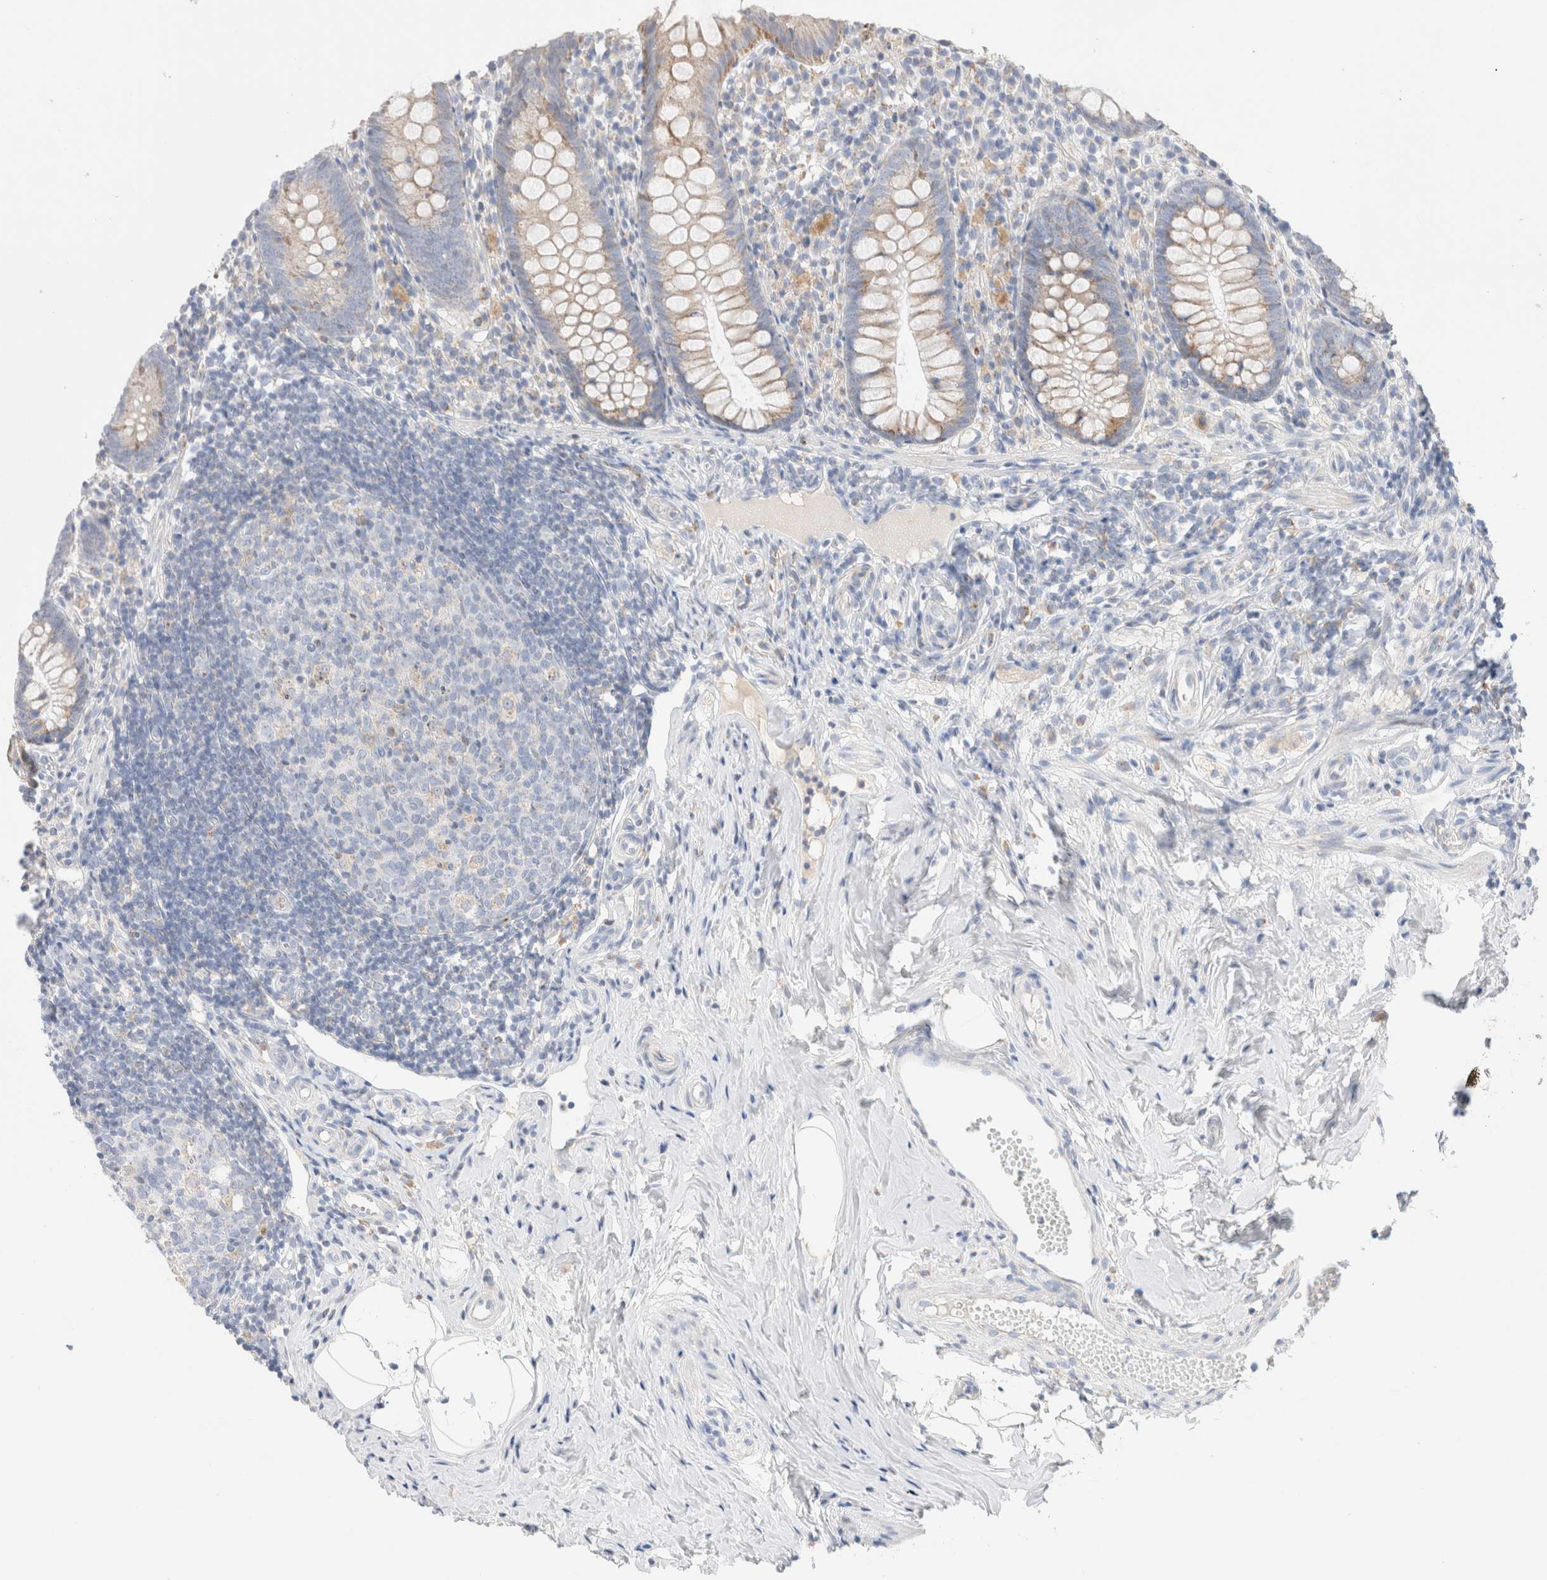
{"staining": {"intensity": "moderate", "quantity": ">75%", "location": "cytoplasmic/membranous"}, "tissue": "appendix", "cell_type": "Glandular cells", "image_type": "normal", "snomed": [{"axis": "morphology", "description": "Normal tissue, NOS"}, {"axis": "topography", "description": "Appendix"}], "caption": "Appendix stained with DAB (3,3'-diaminobenzidine) immunohistochemistry reveals medium levels of moderate cytoplasmic/membranous positivity in approximately >75% of glandular cells. (Brightfield microscopy of DAB IHC at high magnification).", "gene": "ATP6V1C1", "patient": {"sex": "female", "age": 20}}